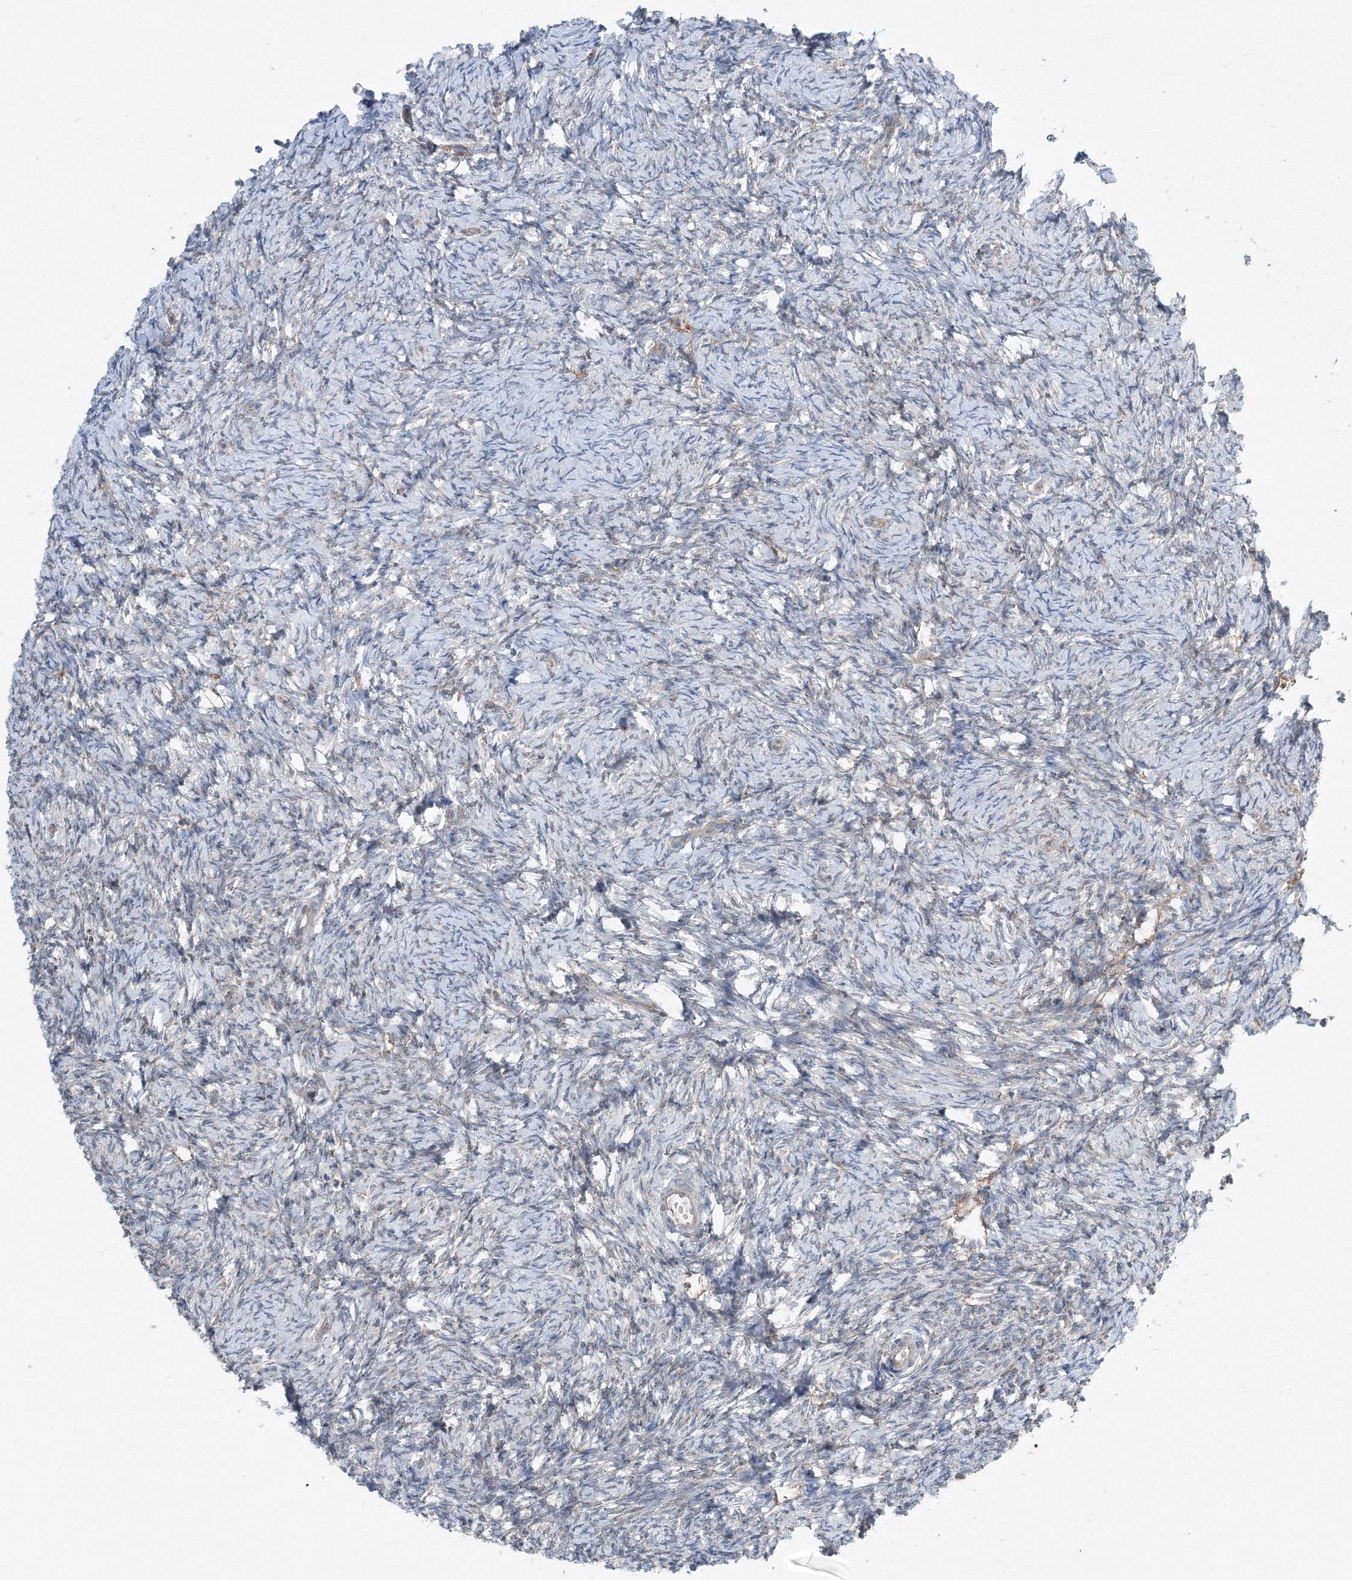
{"staining": {"intensity": "moderate", "quantity": "25%-75%", "location": "cytoplasmic/membranous"}, "tissue": "ovary", "cell_type": "Follicle cells", "image_type": "normal", "snomed": [{"axis": "morphology", "description": "Normal tissue, NOS"}, {"axis": "morphology", "description": "Cyst, NOS"}, {"axis": "topography", "description": "Ovary"}], "caption": "IHC (DAB (3,3'-diaminobenzidine)) staining of unremarkable ovary displays moderate cytoplasmic/membranous protein staining in approximately 25%-75% of follicle cells.", "gene": "TPRKB", "patient": {"sex": "female", "age": 33}}